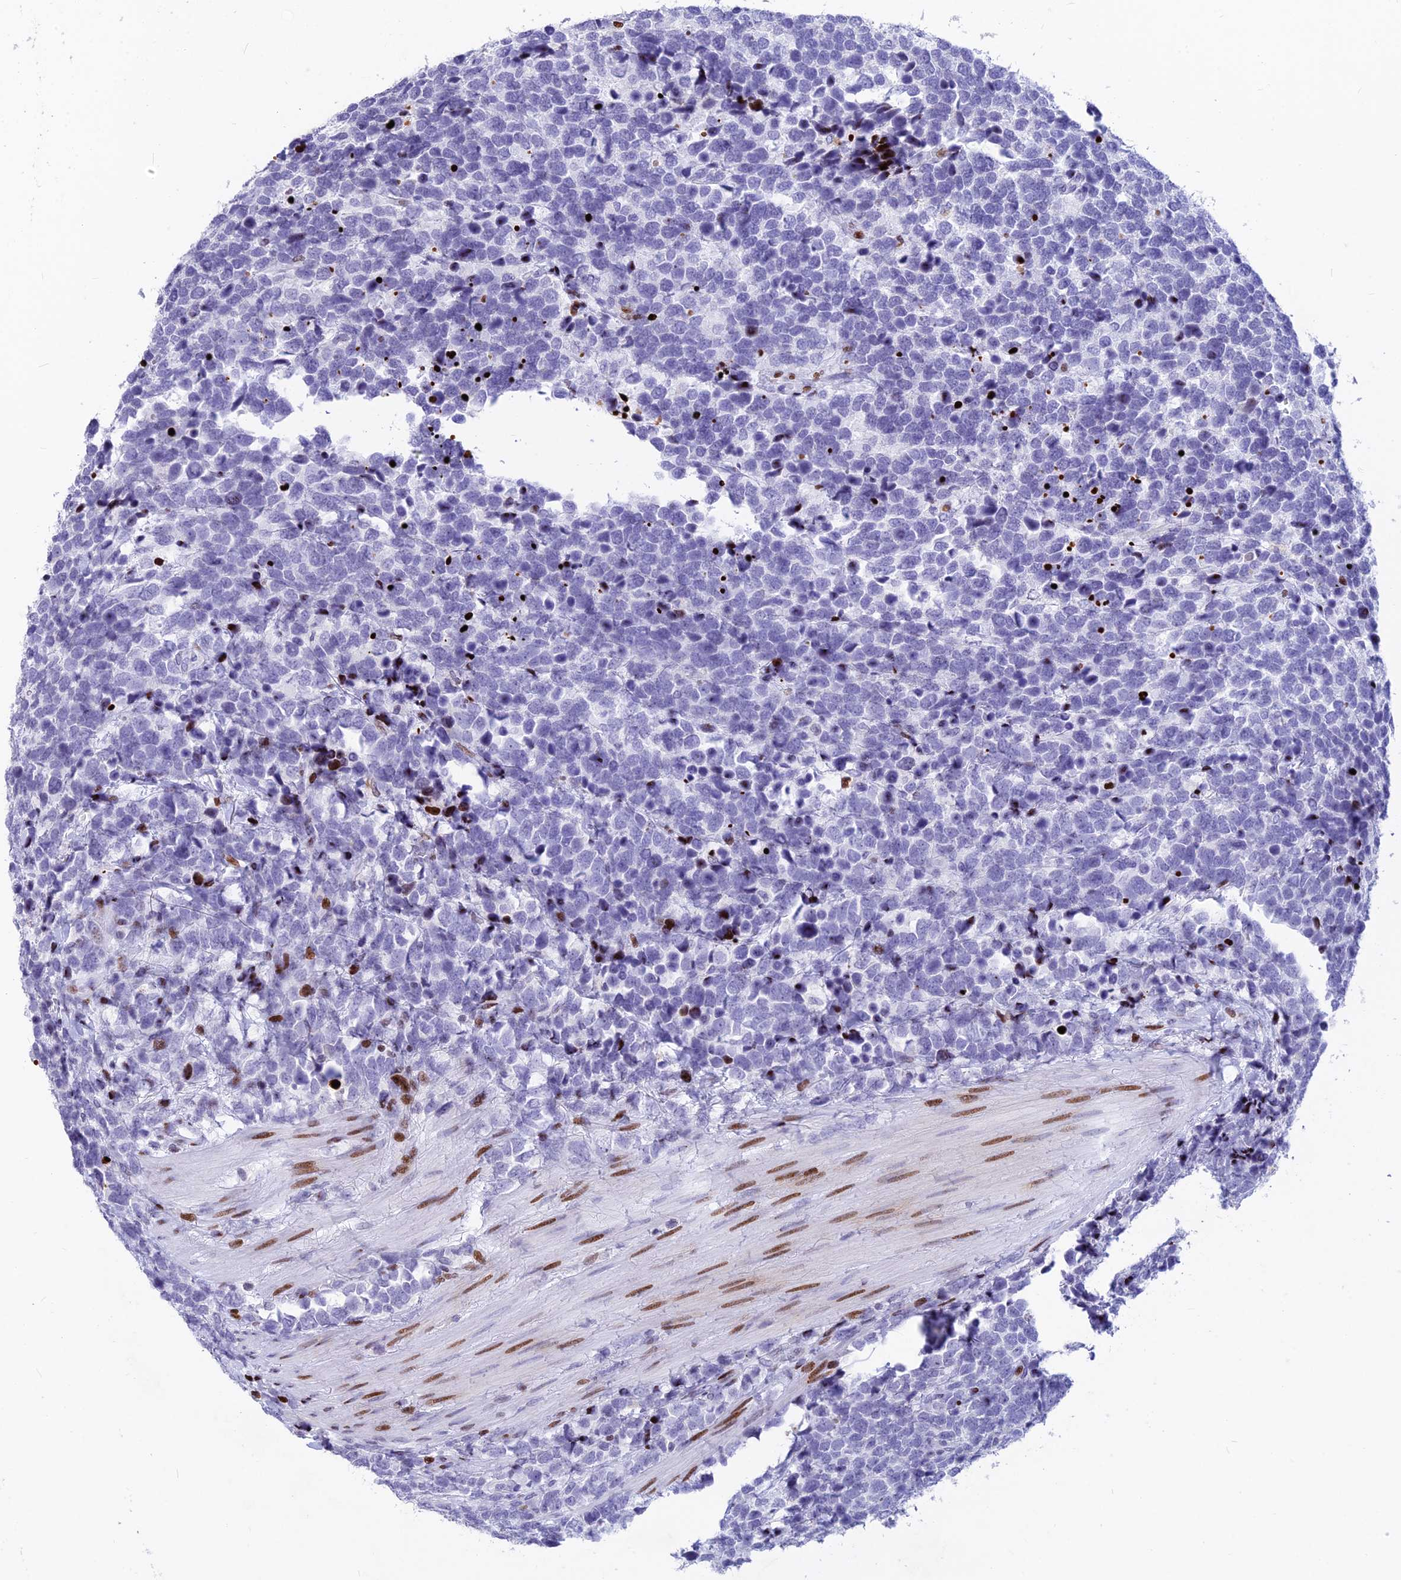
{"staining": {"intensity": "negative", "quantity": "none", "location": "none"}, "tissue": "urothelial cancer", "cell_type": "Tumor cells", "image_type": "cancer", "snomed": [{"axis": "morphology", "description": "Urothelial carcinoma, High grade"}, {"axis": "topography", "description": "Urinary bladder"}], "caption": "This is an IHC photomicrograph of urothelial cancer. There is no expression in tumor cells.", "gene": "PRPS1", "patient": {"sex": "female", "age": 82}}